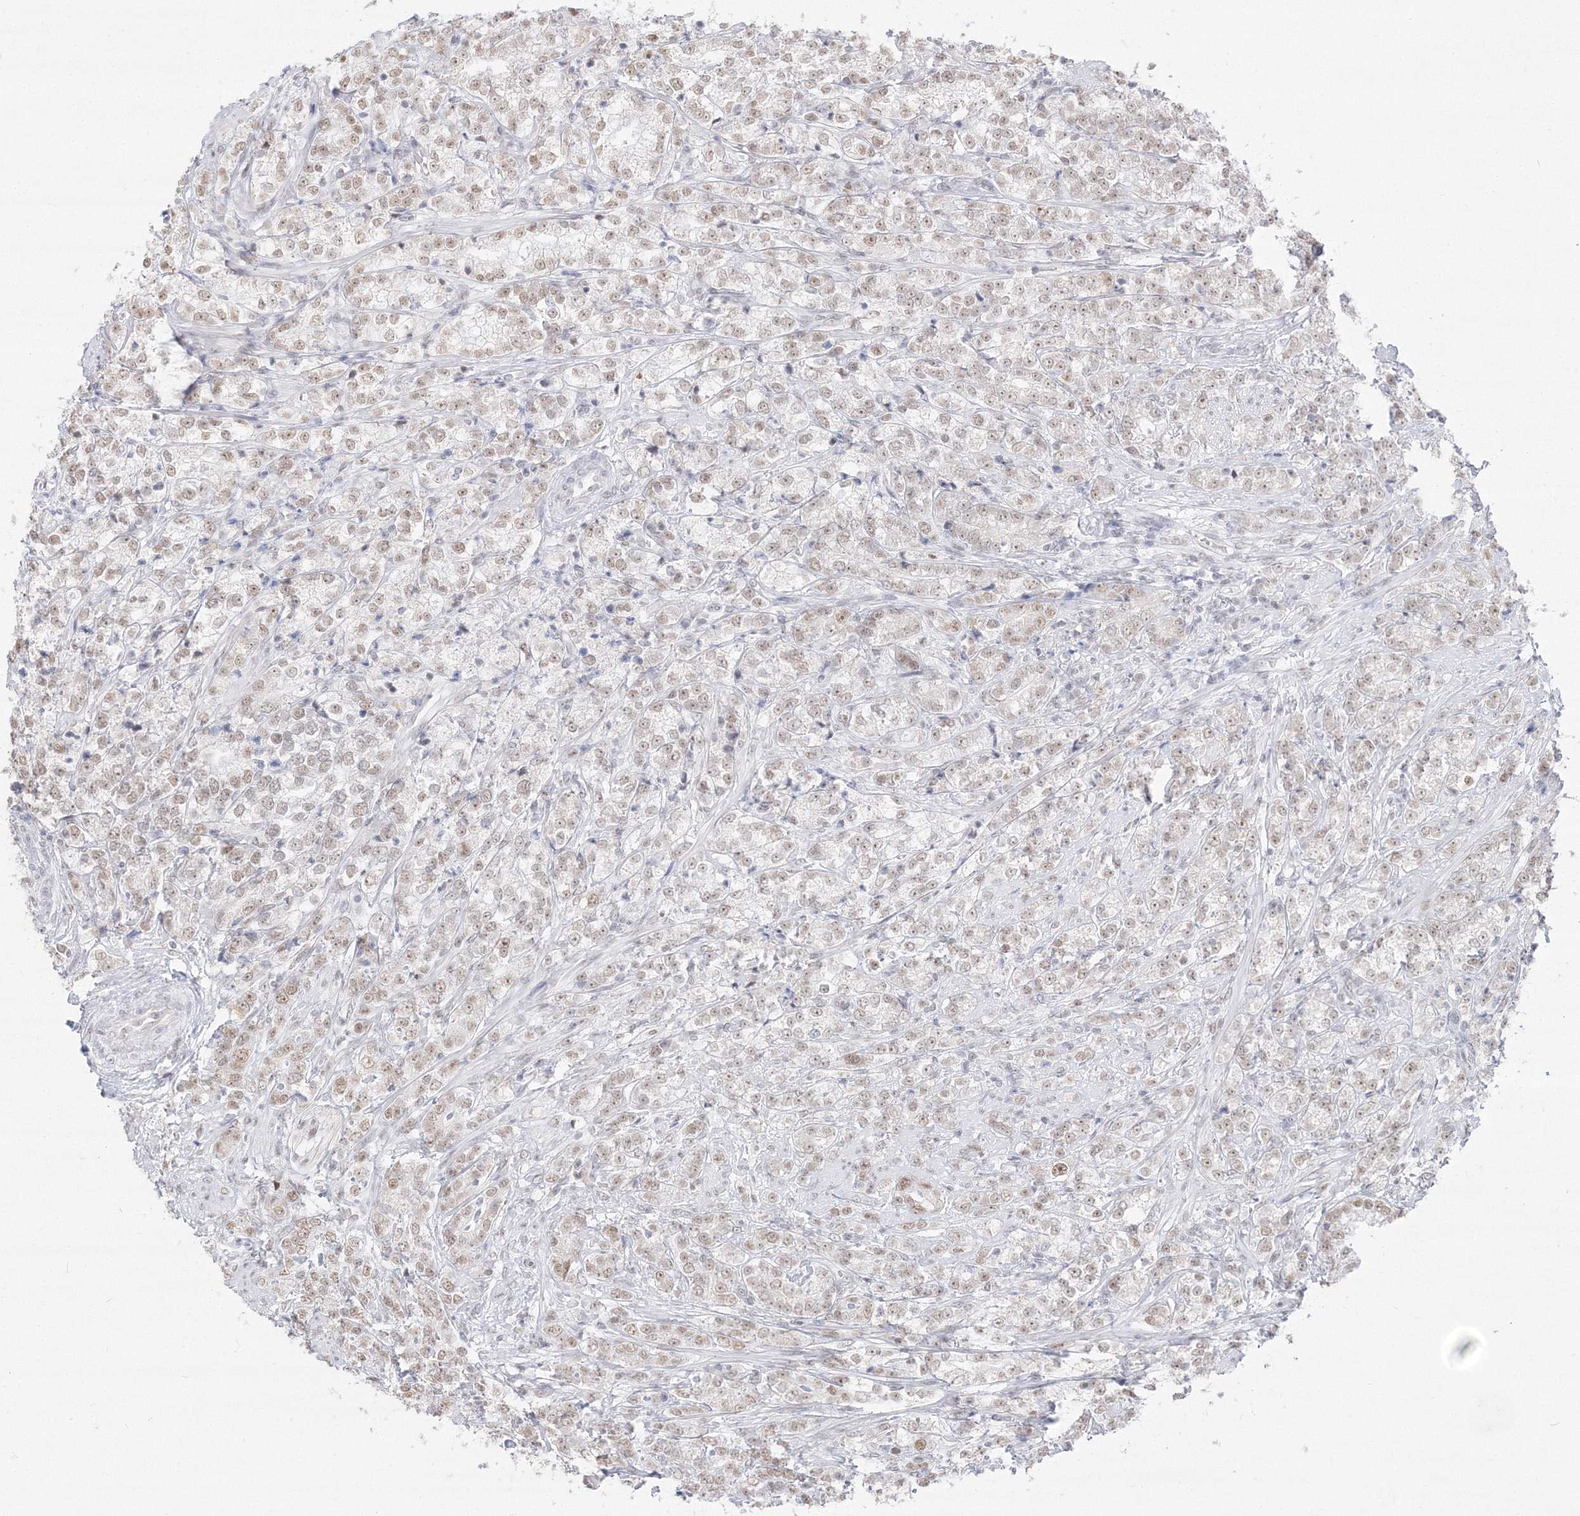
{"staining": {"intensity": "weak", "quantity": "25%-75%", "location": "nuclear"}, "tissue": "prostate cancer", "cell_type": "Tumor cells", "image_type": "cancer", "snomed": [{"axis": "morphology", "description": "Adenocarcinoma, High grade"}, {"axis": "topography", "description": "Prostate"}], "caption": "Protein expression analysis of prostate high-grade adenocarcinoma displays weak nuclear positivity in about 25%-75% of tumor cells.", "gene": "PPP4R2", "patient": {"sex": "male", "age": 69}}